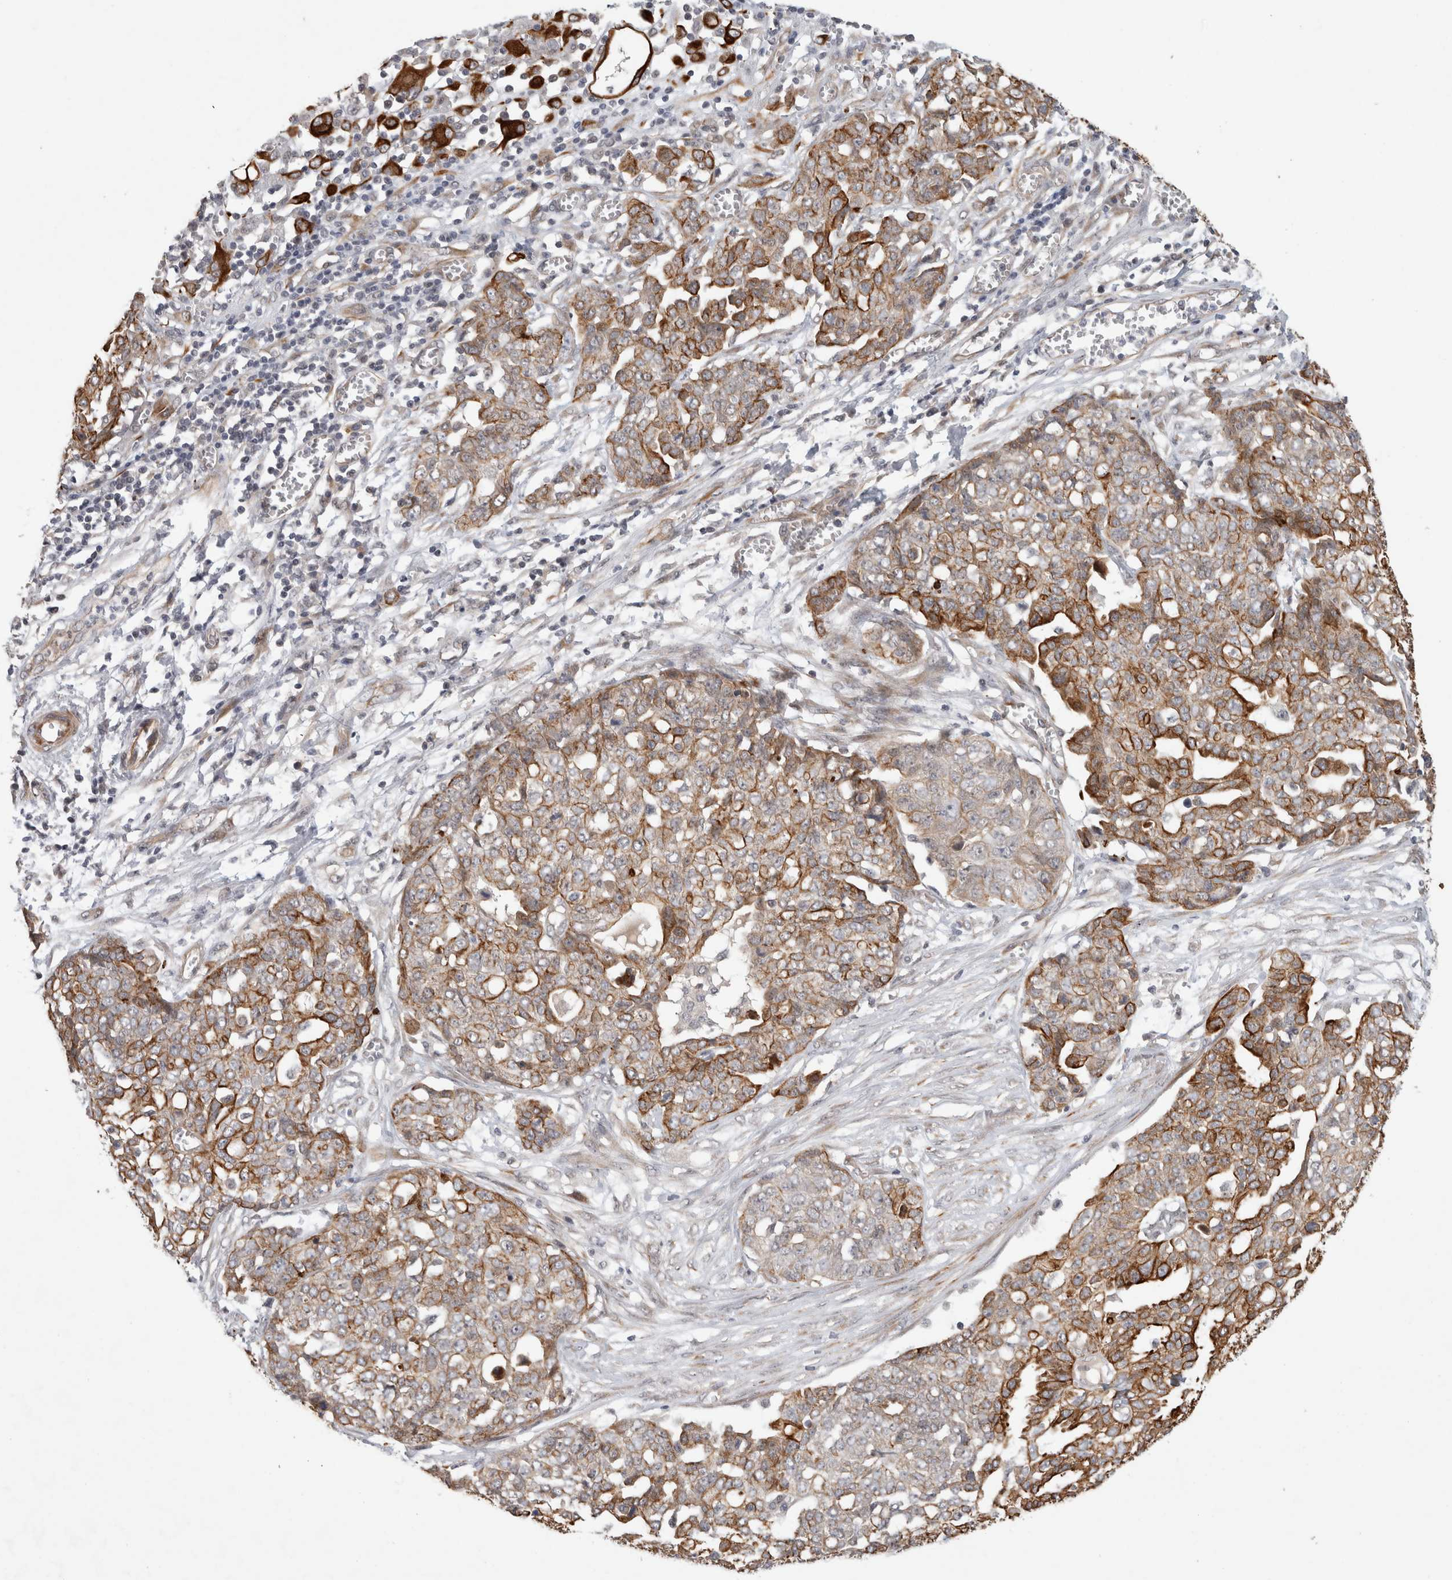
{"staining": {"intensity": "moderate", "quantity": ">75%", "location": "cytoplasmic/membranous"}, "tissue": "ovarian cancer", "cell_type": "Tumor cells", "image_type": "cancer", "snomed": [{"axis": "morphology", "description": "Cystadenocarcinoma, serous, NOS"}, {"axis": "topography", "description": "Soft tissue"}, {"axis": "topography", "description": "Ovary"}], "caption": "Ovarian serous cystadenocarcinoma tissue displays moderate cytoplasmic/membranous staining in approximately >75% of tumor cells (brown staining indicates protein expression, while blue staining denotes nuclei).", "gene": "CRISPLD1", "patient": {"sex": "female", "age": 57}}